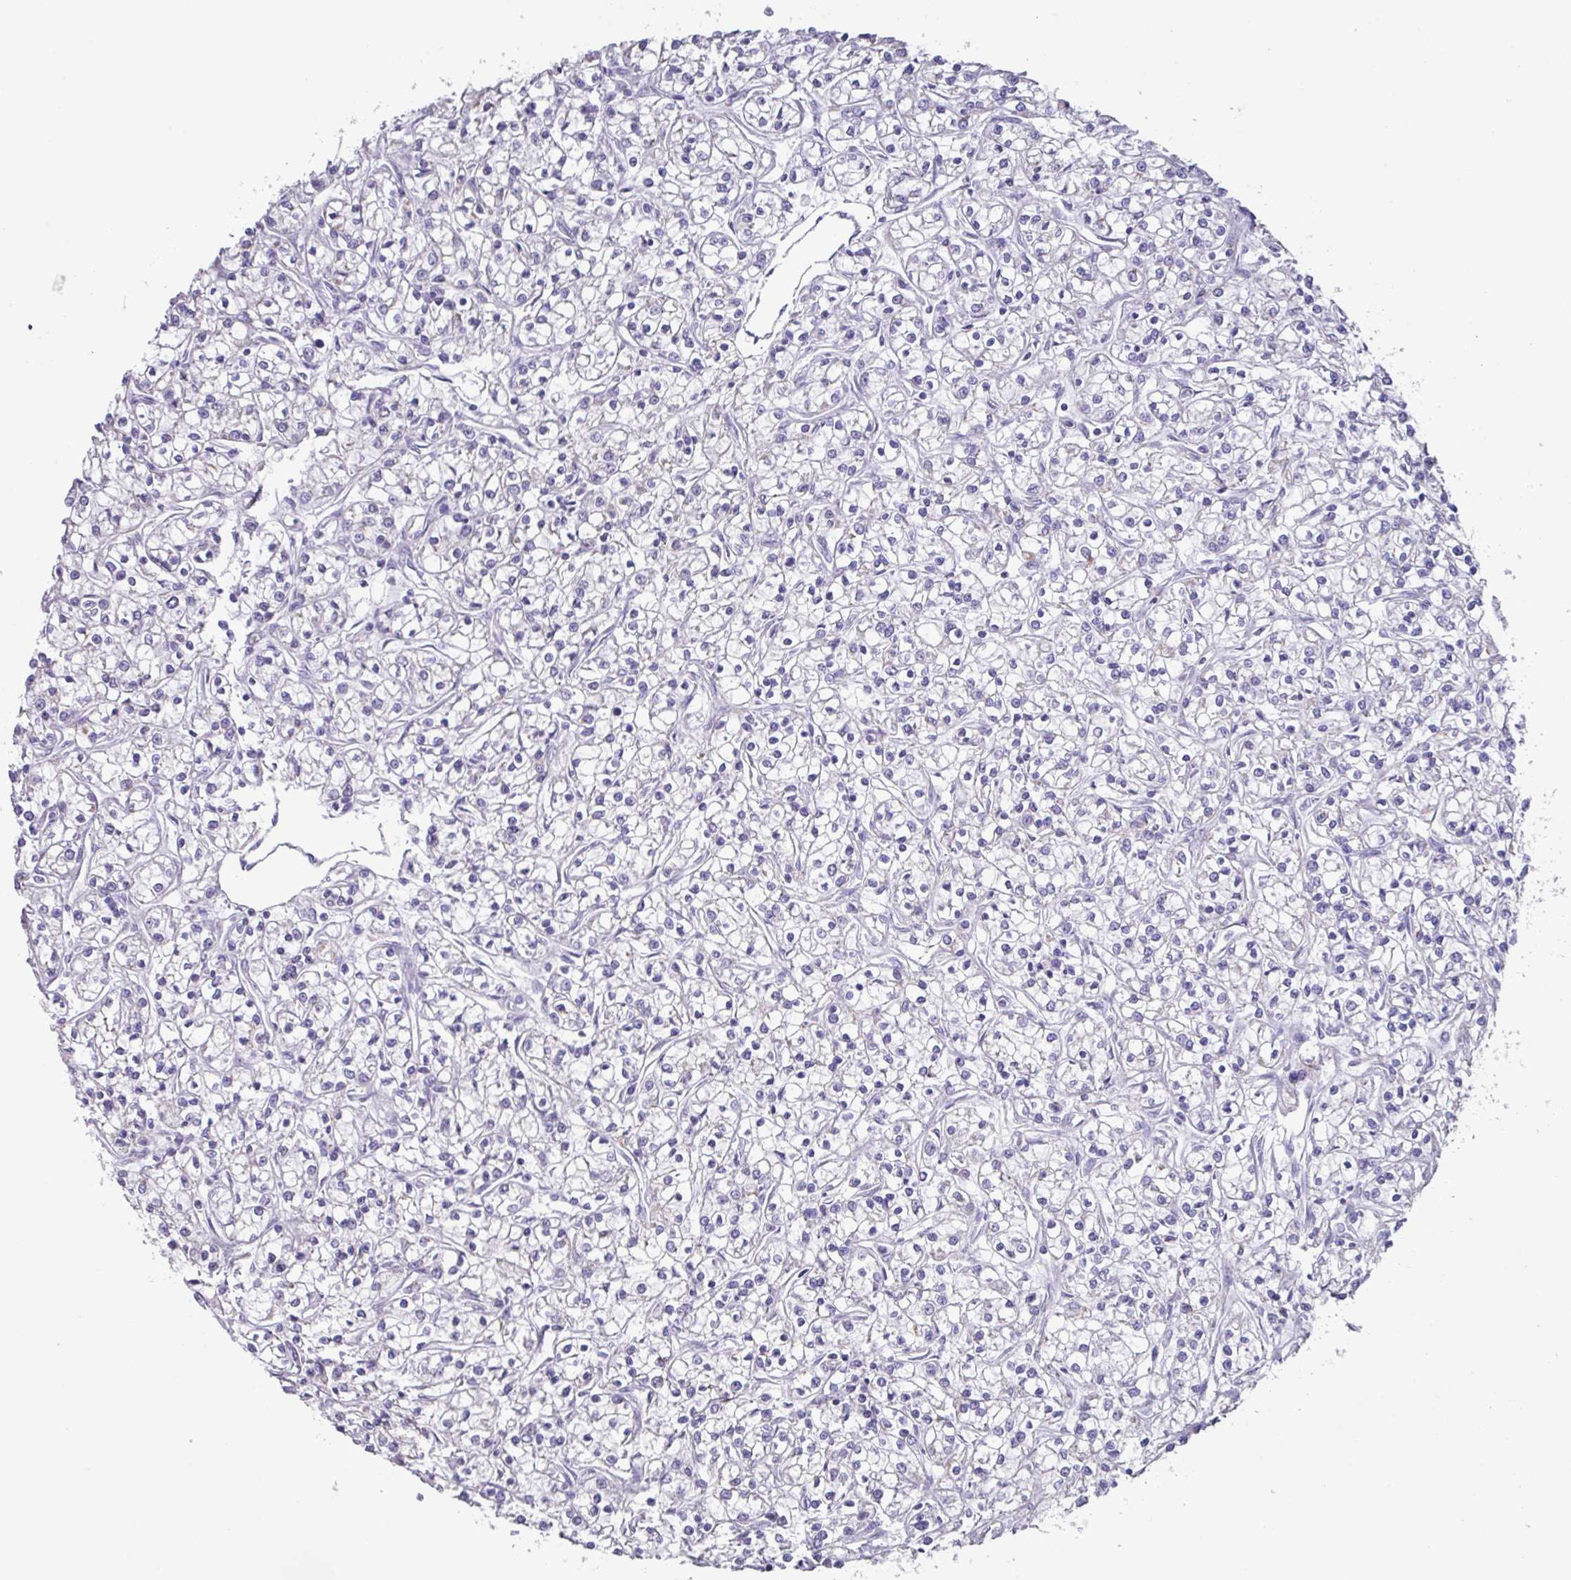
{"staining": {"intensity": "negative", "quantity": "none", "location": "none"}, "tissue": "renal cancer", "cell_type": "Tumor cells", "image_type": "cancer", "snomed": [{"axis": "morphology", "description": "Adenocarcinoma, NOS"}, {"axis": "topography", "description": "Kidney"}], "caption": "Photomicrograph shows no protein staining in tumor cells of renal adenocarcinoma tissue.", "gene": "MT-ND4", "patient": {"sex": "female", "age": 59}}